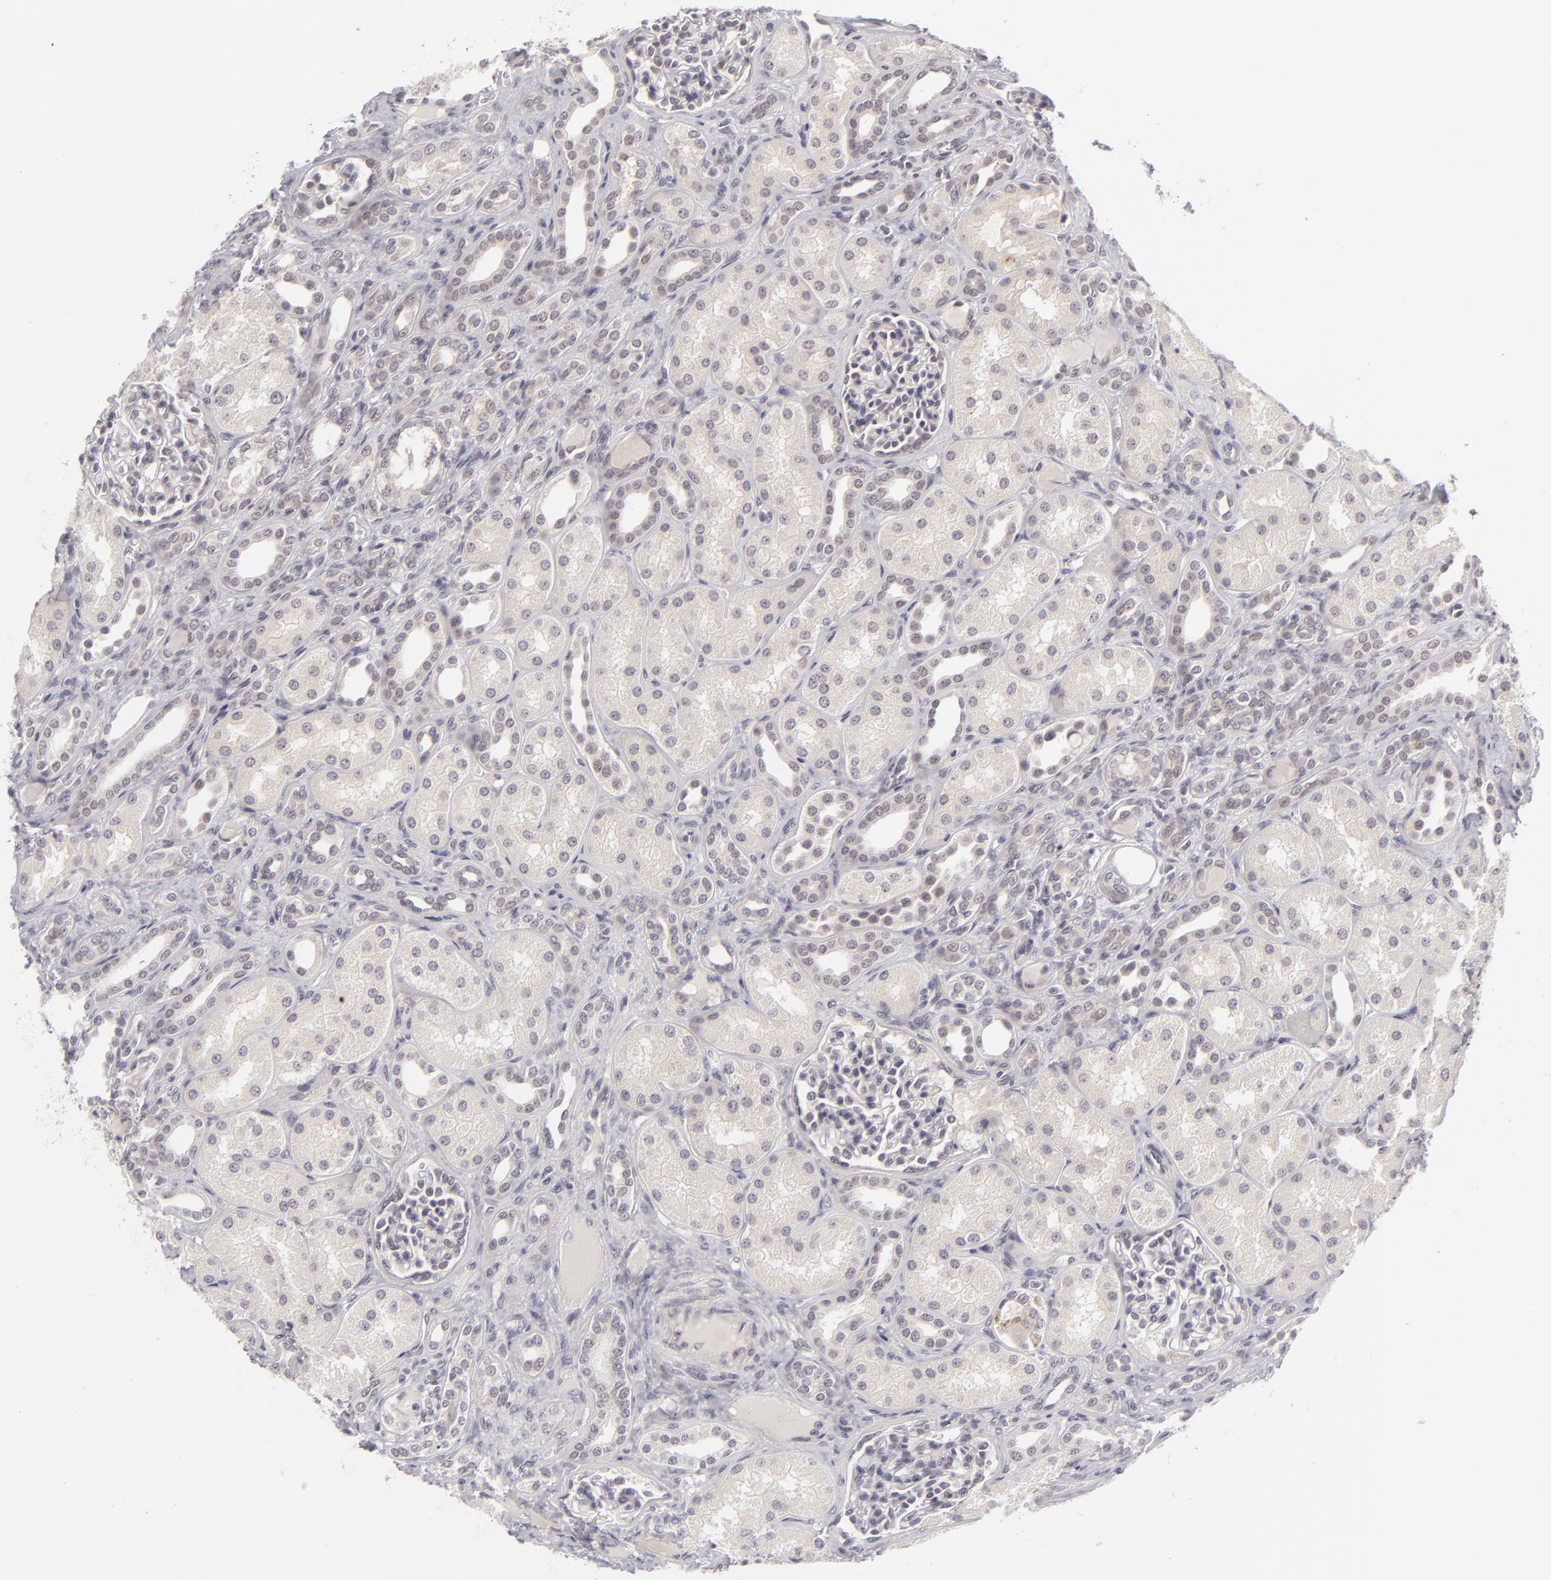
{"staining": {"intensity": "negative", "quantity": "none", "location": "none"}, "tissue": "kidney", "cell_type": "Cells in glomeruli", "image_type": "normal", "snomed": [{"axis": "morphology", "description": "Normal tissue, NOS"}, {"axis": "topography", "description": "Kidney"}], "caption": "Protein analysis of unremarkable kidney reveals no significant staining in cells in glomeruli.", "gene": "DLG3", "patient": {"sex": "male", "age": 7}}